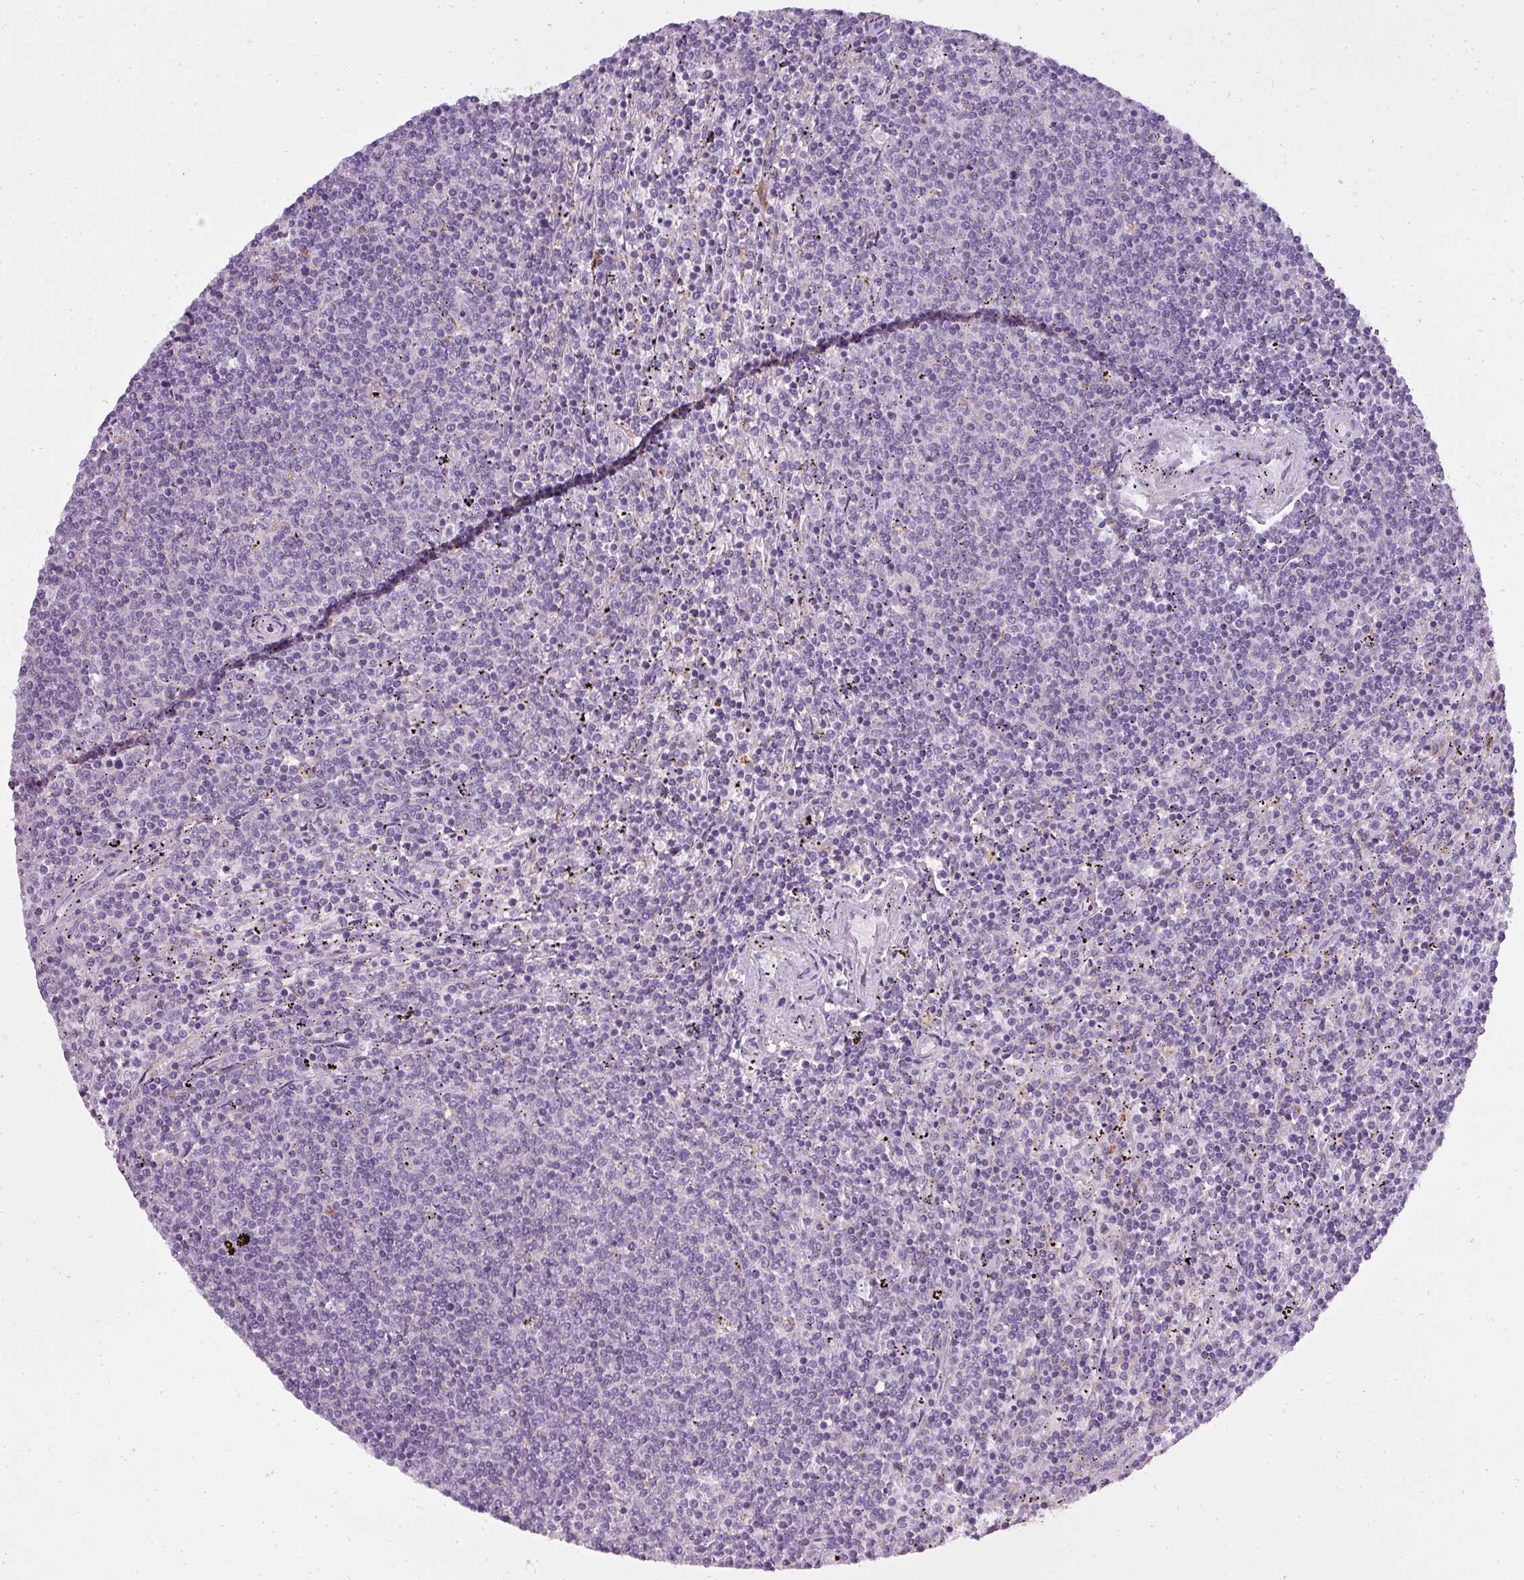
{"staining": {"intensity": "negative", "quantity": "none", "location": "none"}, "tissue": "lymphoma", "cell_type": "Tumor cells", "image_type": "cancer", "snomed": [{"axis": "morphology", "description": "Malignant lymphoma, non-Hodgkin's type, Low grade"}, {"axis": "topography", "description": "Spleen"}], "caption": "Image shows no significant protein expression in tumor cells of low-grade malignant lymphoma, non-Hodgkin's type. (DAB immunohistochemistry (IHC) visualized using brightfield microscopy, high magnification).", "gene": "ATP6V1D", "patient": {"sex": "female", "age": 50}}